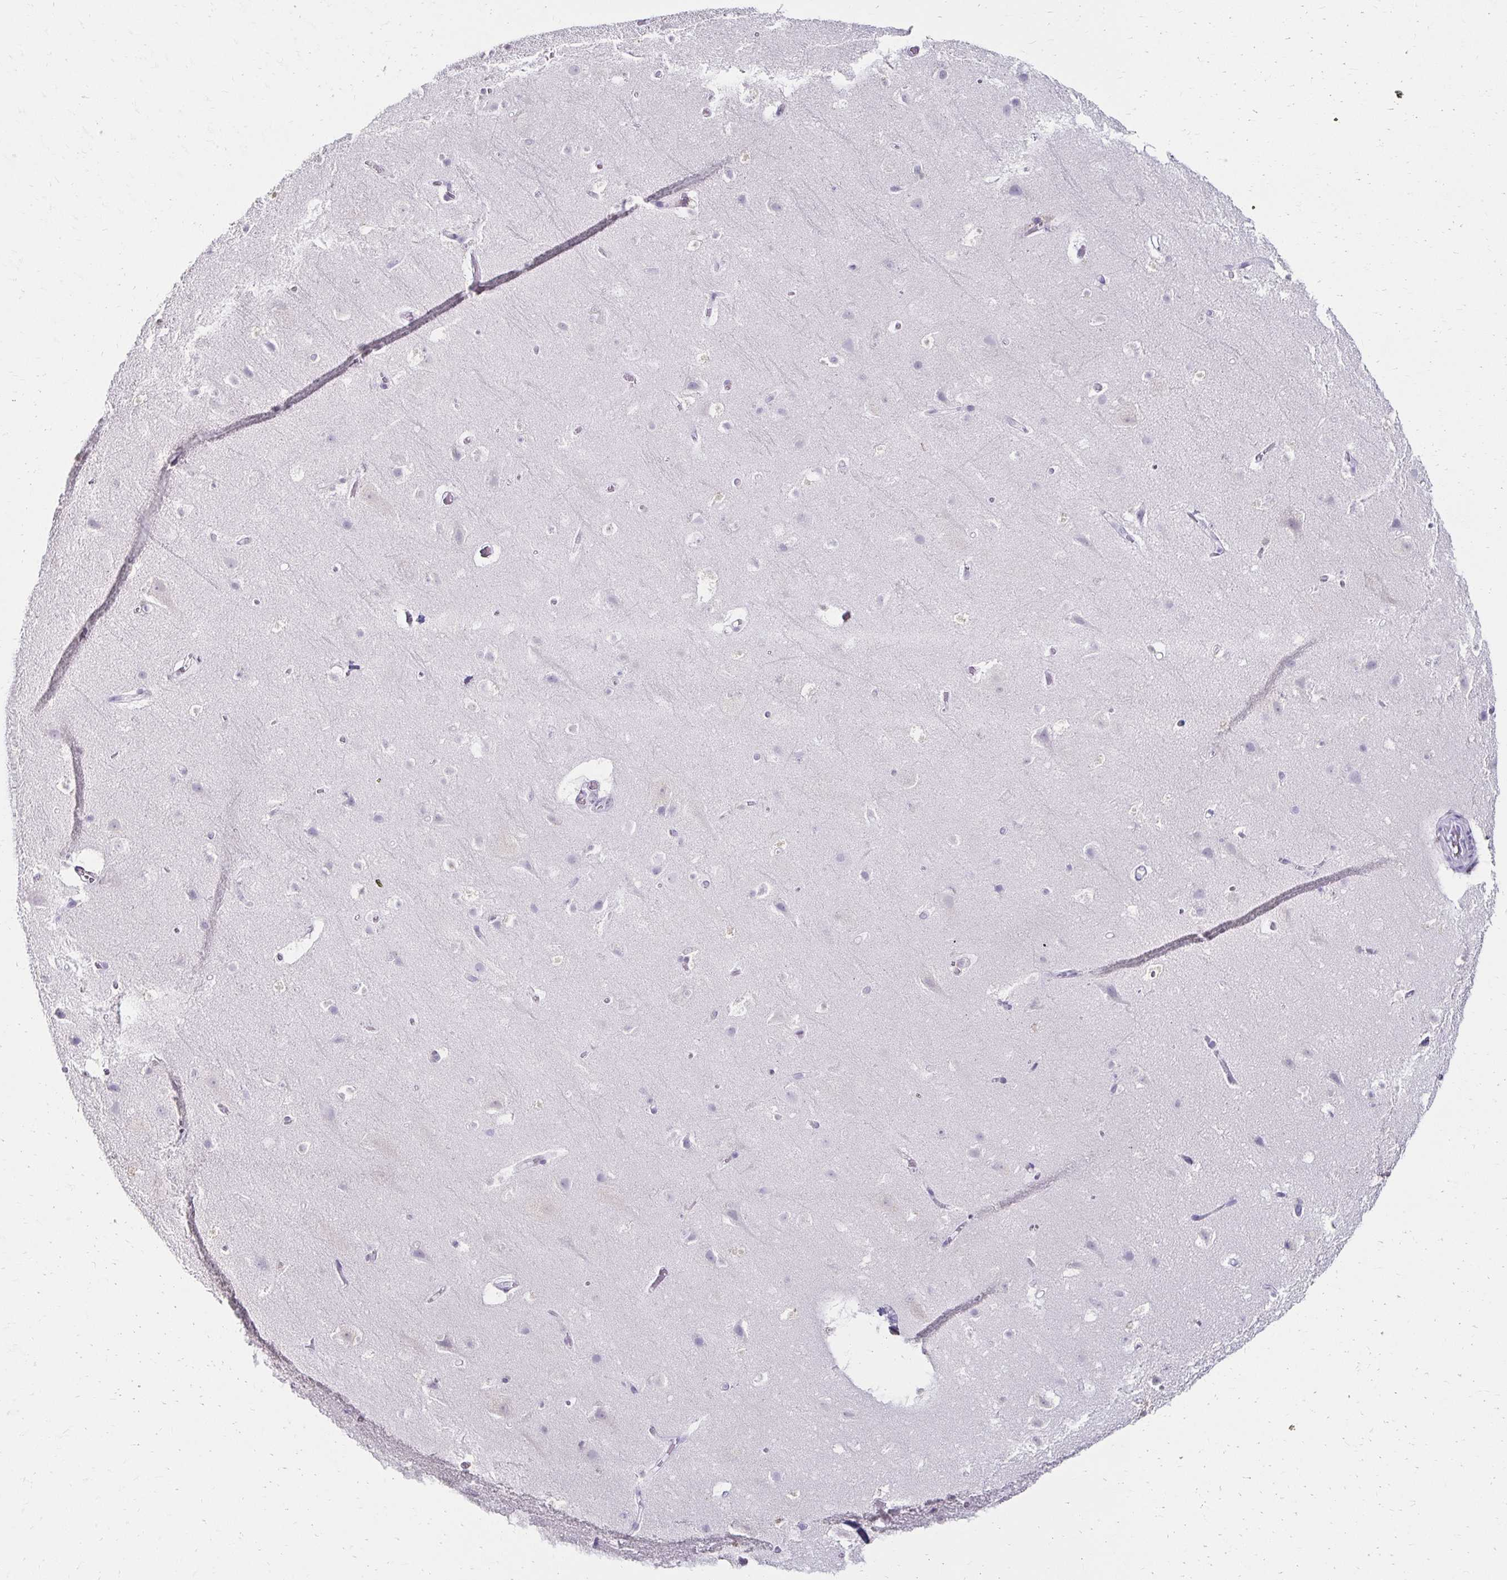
{"staining": {"intensity": "negative", "quantity": "none", "location": "none"}, "tissue": "cerebral cortex", "cell_type": "Endothelial cells", "image_type": "normal", "snomed": [{"axis": "morphology", "description": "Normal tissue, NOS"}, {"axis": "topography", "description": "Cerebral cortex"}], "caption": "Immunohistochemistry photomicrograph of benign human cerebral cortex stained for a protein (brown), which displays no expression in endothelial cells. (Immunohistochemistry, brightfield microscopy, high magnification).", "gene": "TOMM34", "patient": {"sex": "female", "age": 42}}